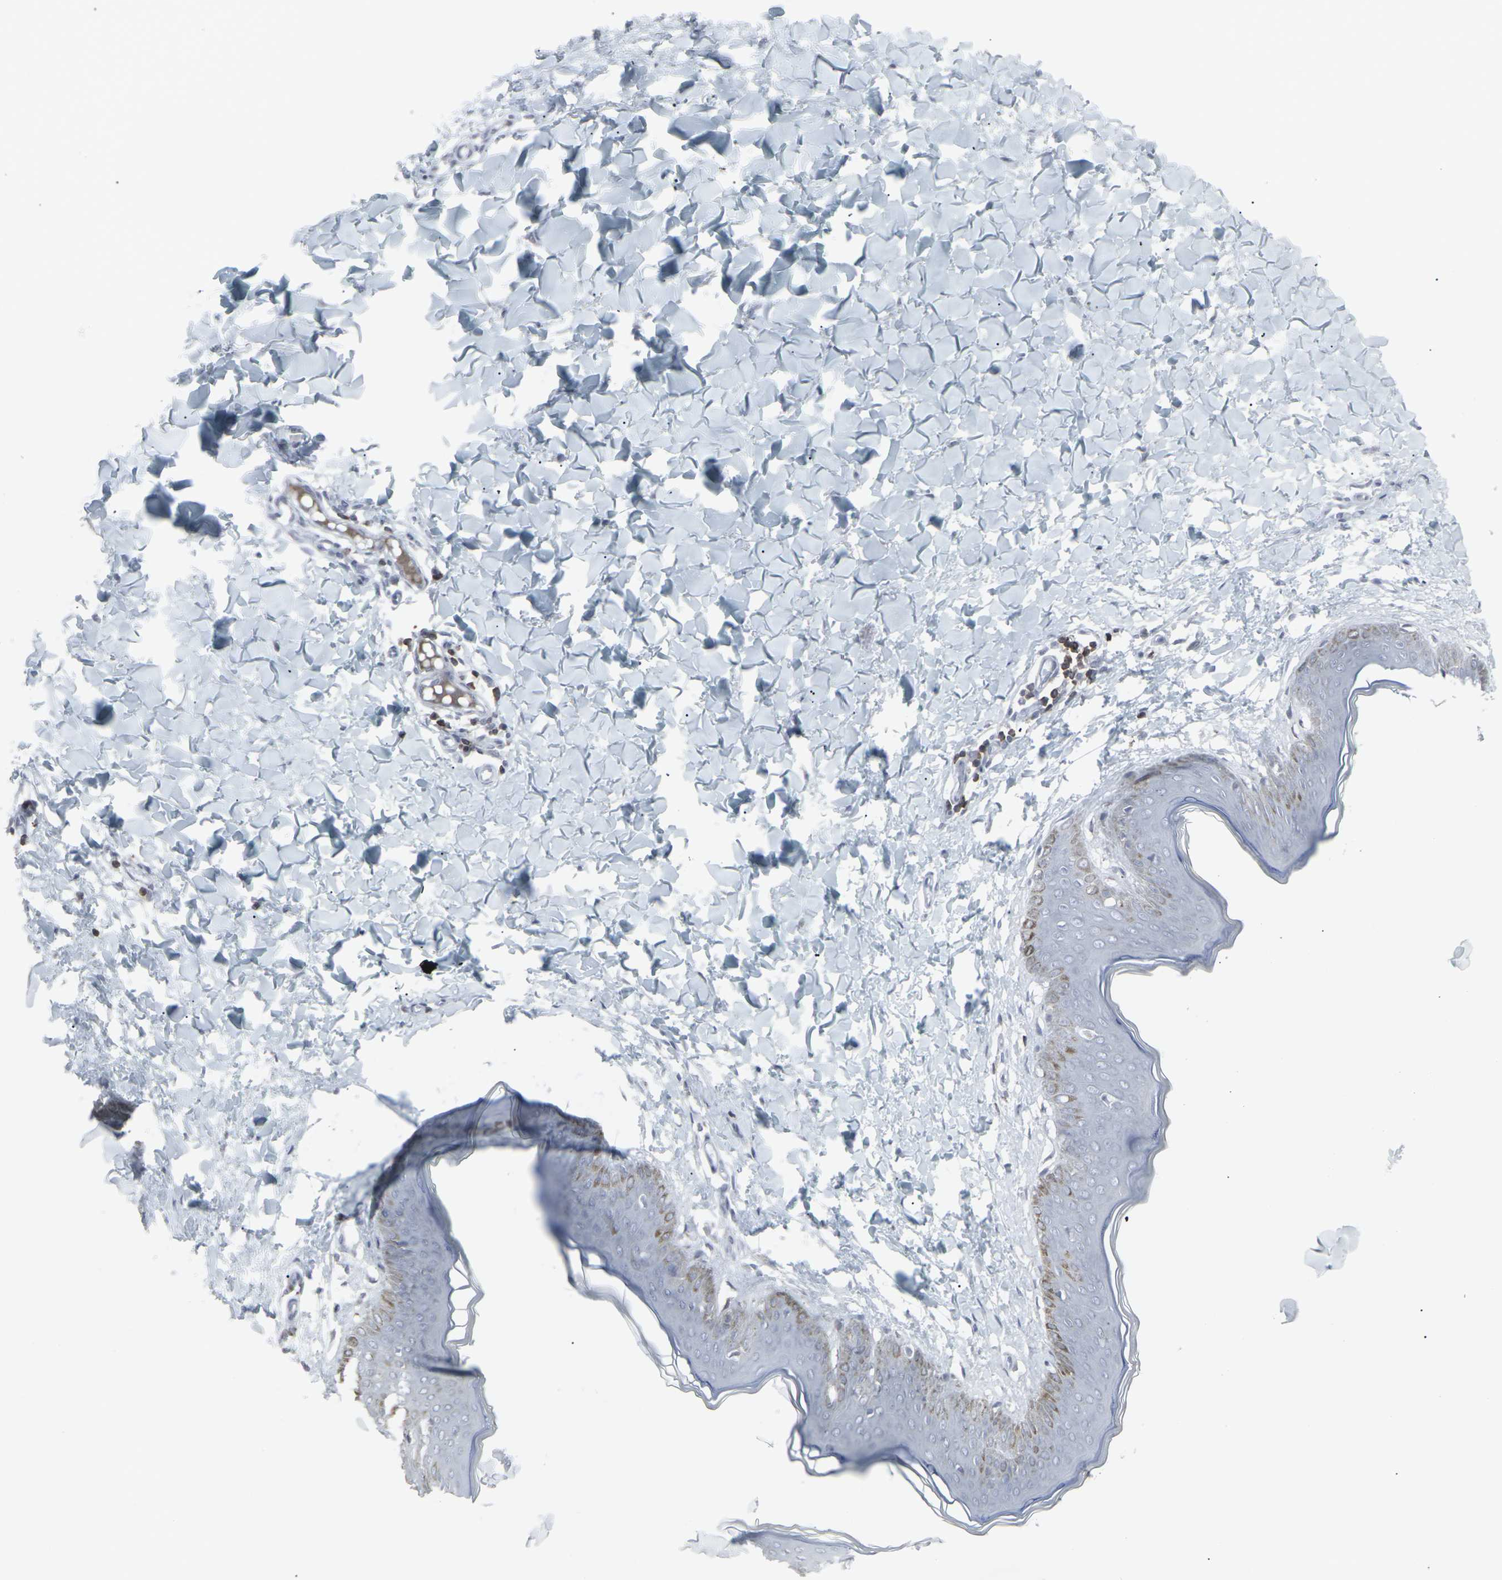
{"staining": {"intensity": "negative", "quantity": "none", "location": "none"}, "tissue": "skin", "cell_type": "Fibroblasts", "image_type": "normal", "snomed": [{"axis": "morphology", "description": "Normal tissue, NOS"}, {"axis": "topography", "description": "Skin"}], "caption": "DAB immunohistochemical staining of unremarkable human skin demonstrates no significant staining in fibroblasts. The staining was performed using DAB (3,3'-diaminobenzidine) to visualize the protein expression in brown, while the nuclei were stained in blue with hematoxylin (Magnification: 20x).", "gene": "APOBEC2", "patient": {"sex": "female", "age": 17}}